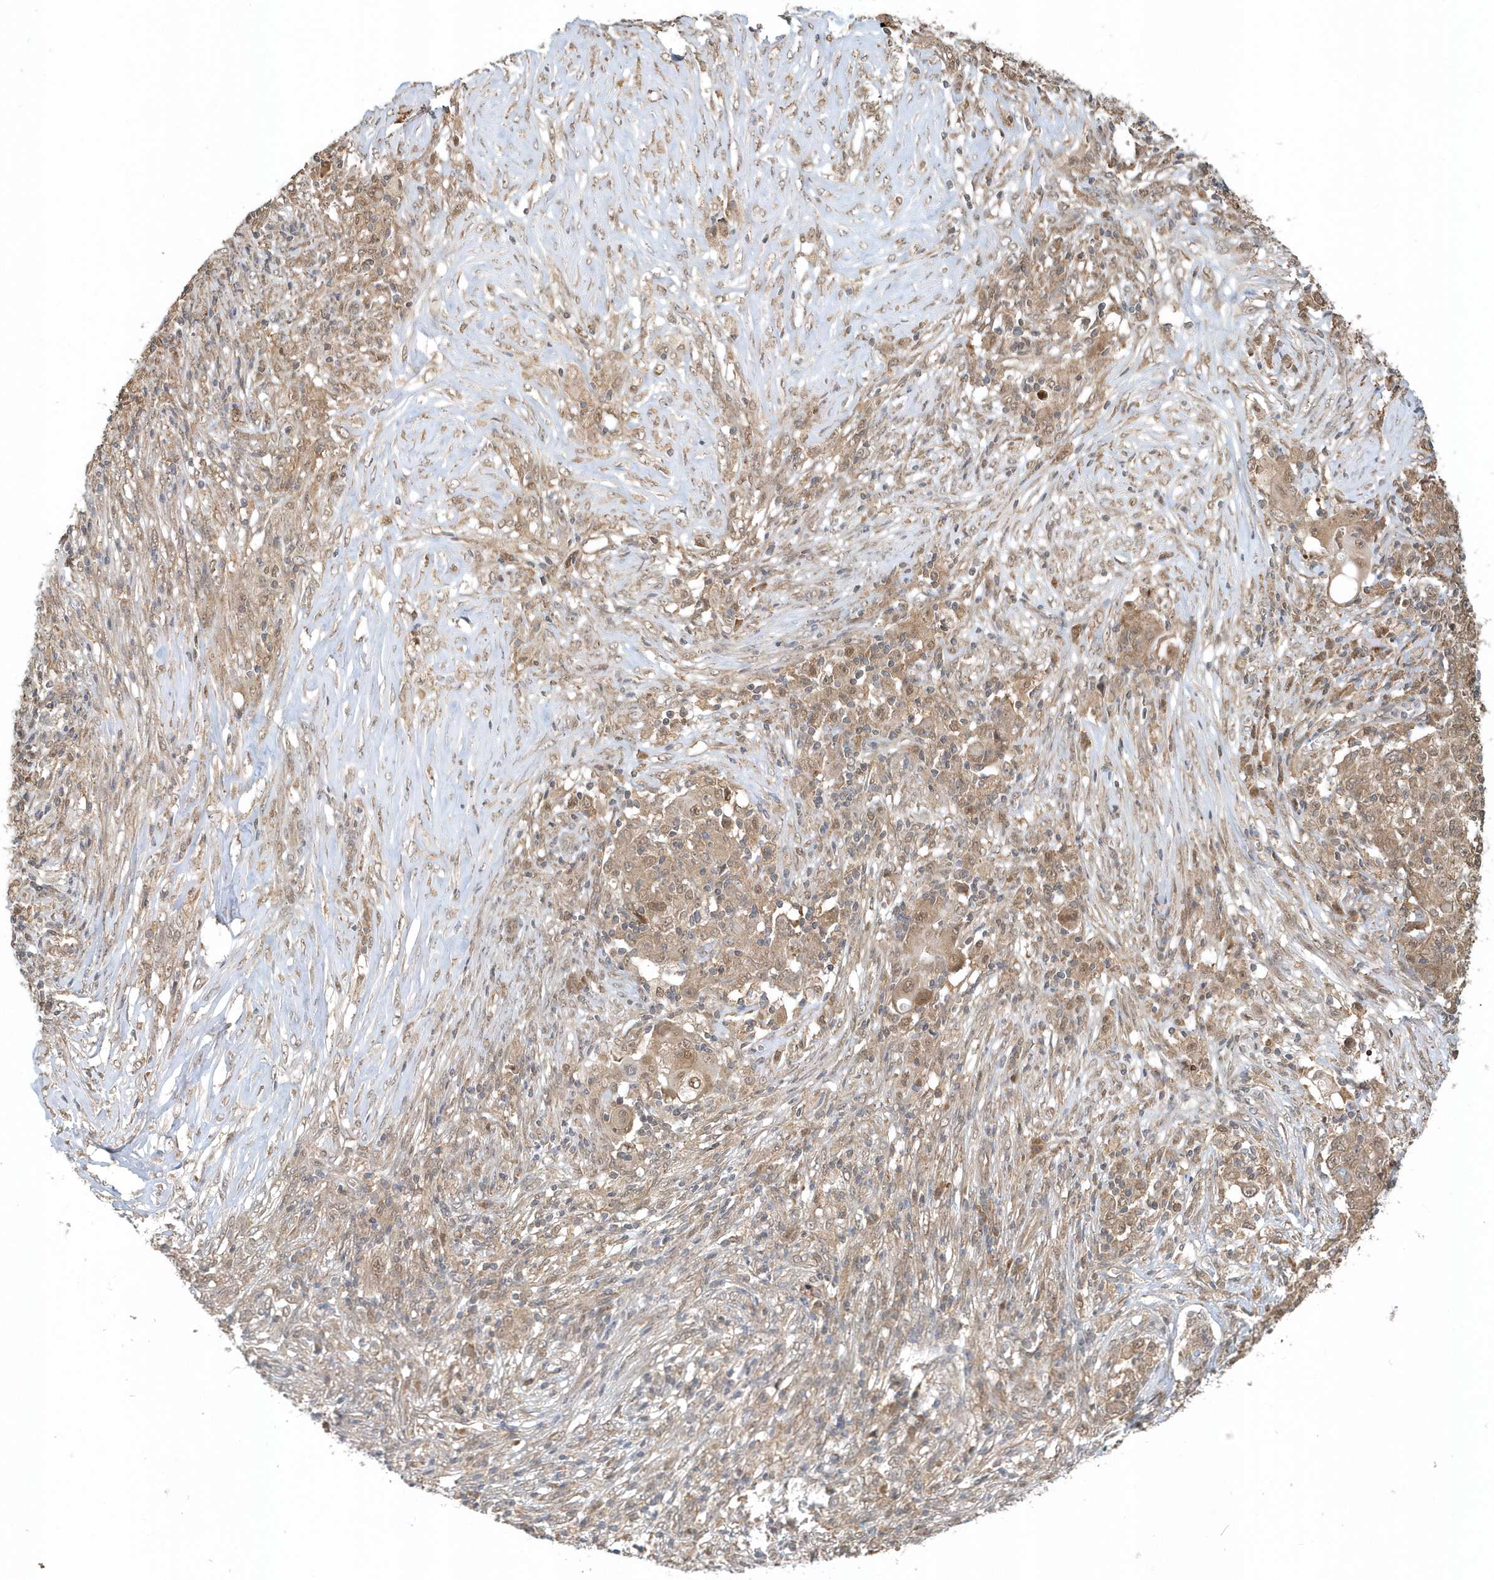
{"staining": {"intensity": "weak", "quantity": ">75%", "location": "cytoplasmic/membranous,nuclear"}, "tissue": "ovarian cancer", "cell_type": "Tumor cells", "image_type": "cancer", "snomed": [{"axis": "morphology", "description": "Carcinoma, endometroid"}, {"axis": "topography", "description": "Ovary"}], "caption": "The micrograph displays a brown stain indicating the presence of a protein in the cytoplasmic/membranous and nuclear of tumor cells in ovarian cancer. The staining was performed using DAB to visualize the protein expression in brown, while the nuclei were stained in blue with hematoxylin (Magnification: 20x).", "gene": "PSMD6", "patient": {"sex": "female", "age": 42}}